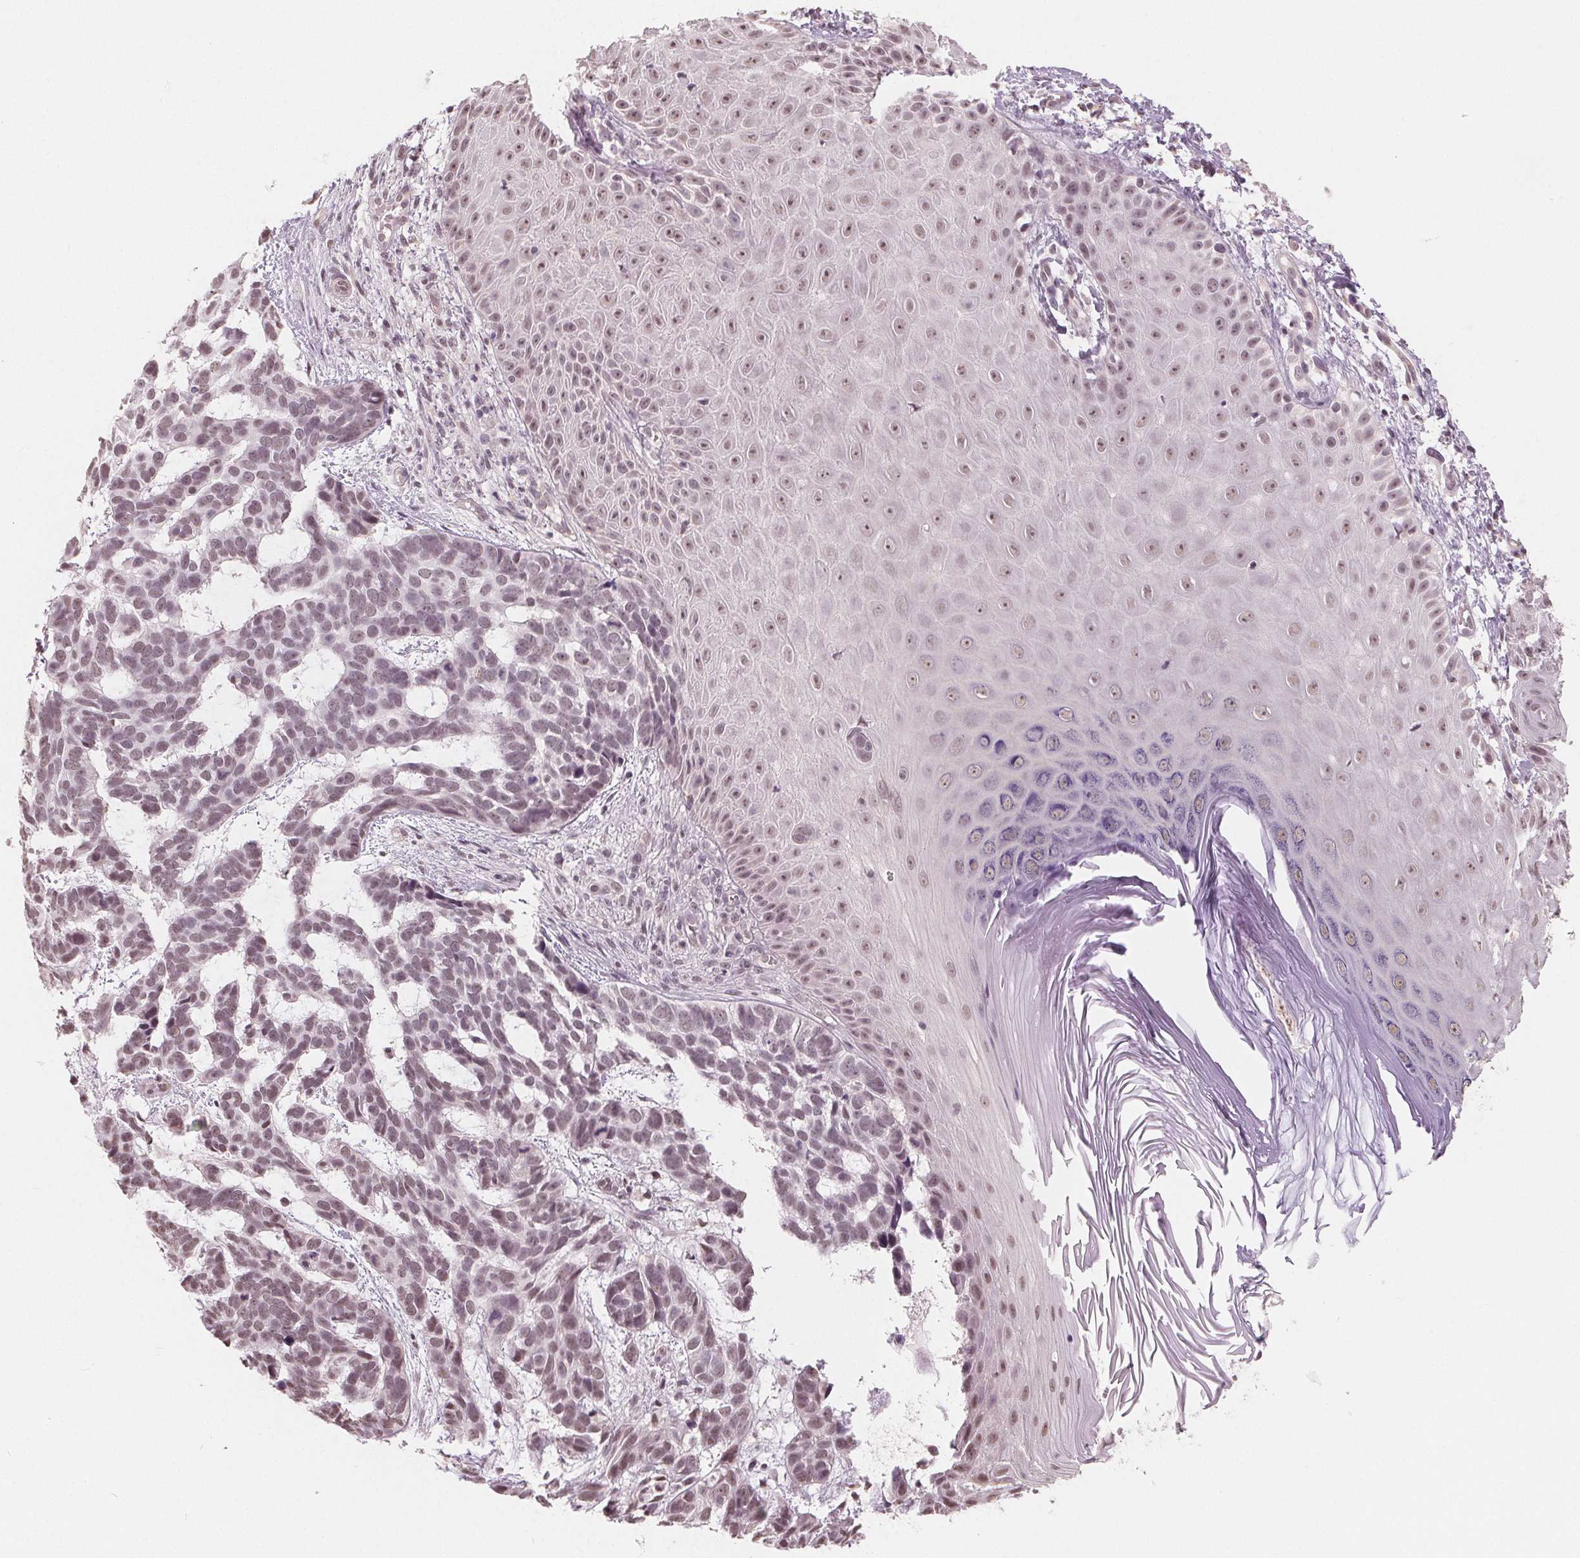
{"staining": {"intensity": "weak", "quantity": "25%-75%", "location": "nuclear"}, "tissue": "skin cancer", "cell_type": "Tumor cells", "image_type": "cancer", "snomed": [{"axis": "morphology", "description": "Basal cell carcinoma"}, {"axis": "topography", "description": "Skin"}], "caption": "Skin basal cell carcinoma stained with immunohistochemistry (IHC) shows weak nuclear expression in approximately 25%-75% of tumor cells. (DAB (3,3'-diaminobenzidine) = brown stain, brightfield microscopy at high magnification).", "gene": "NUP210L", "patient": {"sex": "male", "age": 78}}